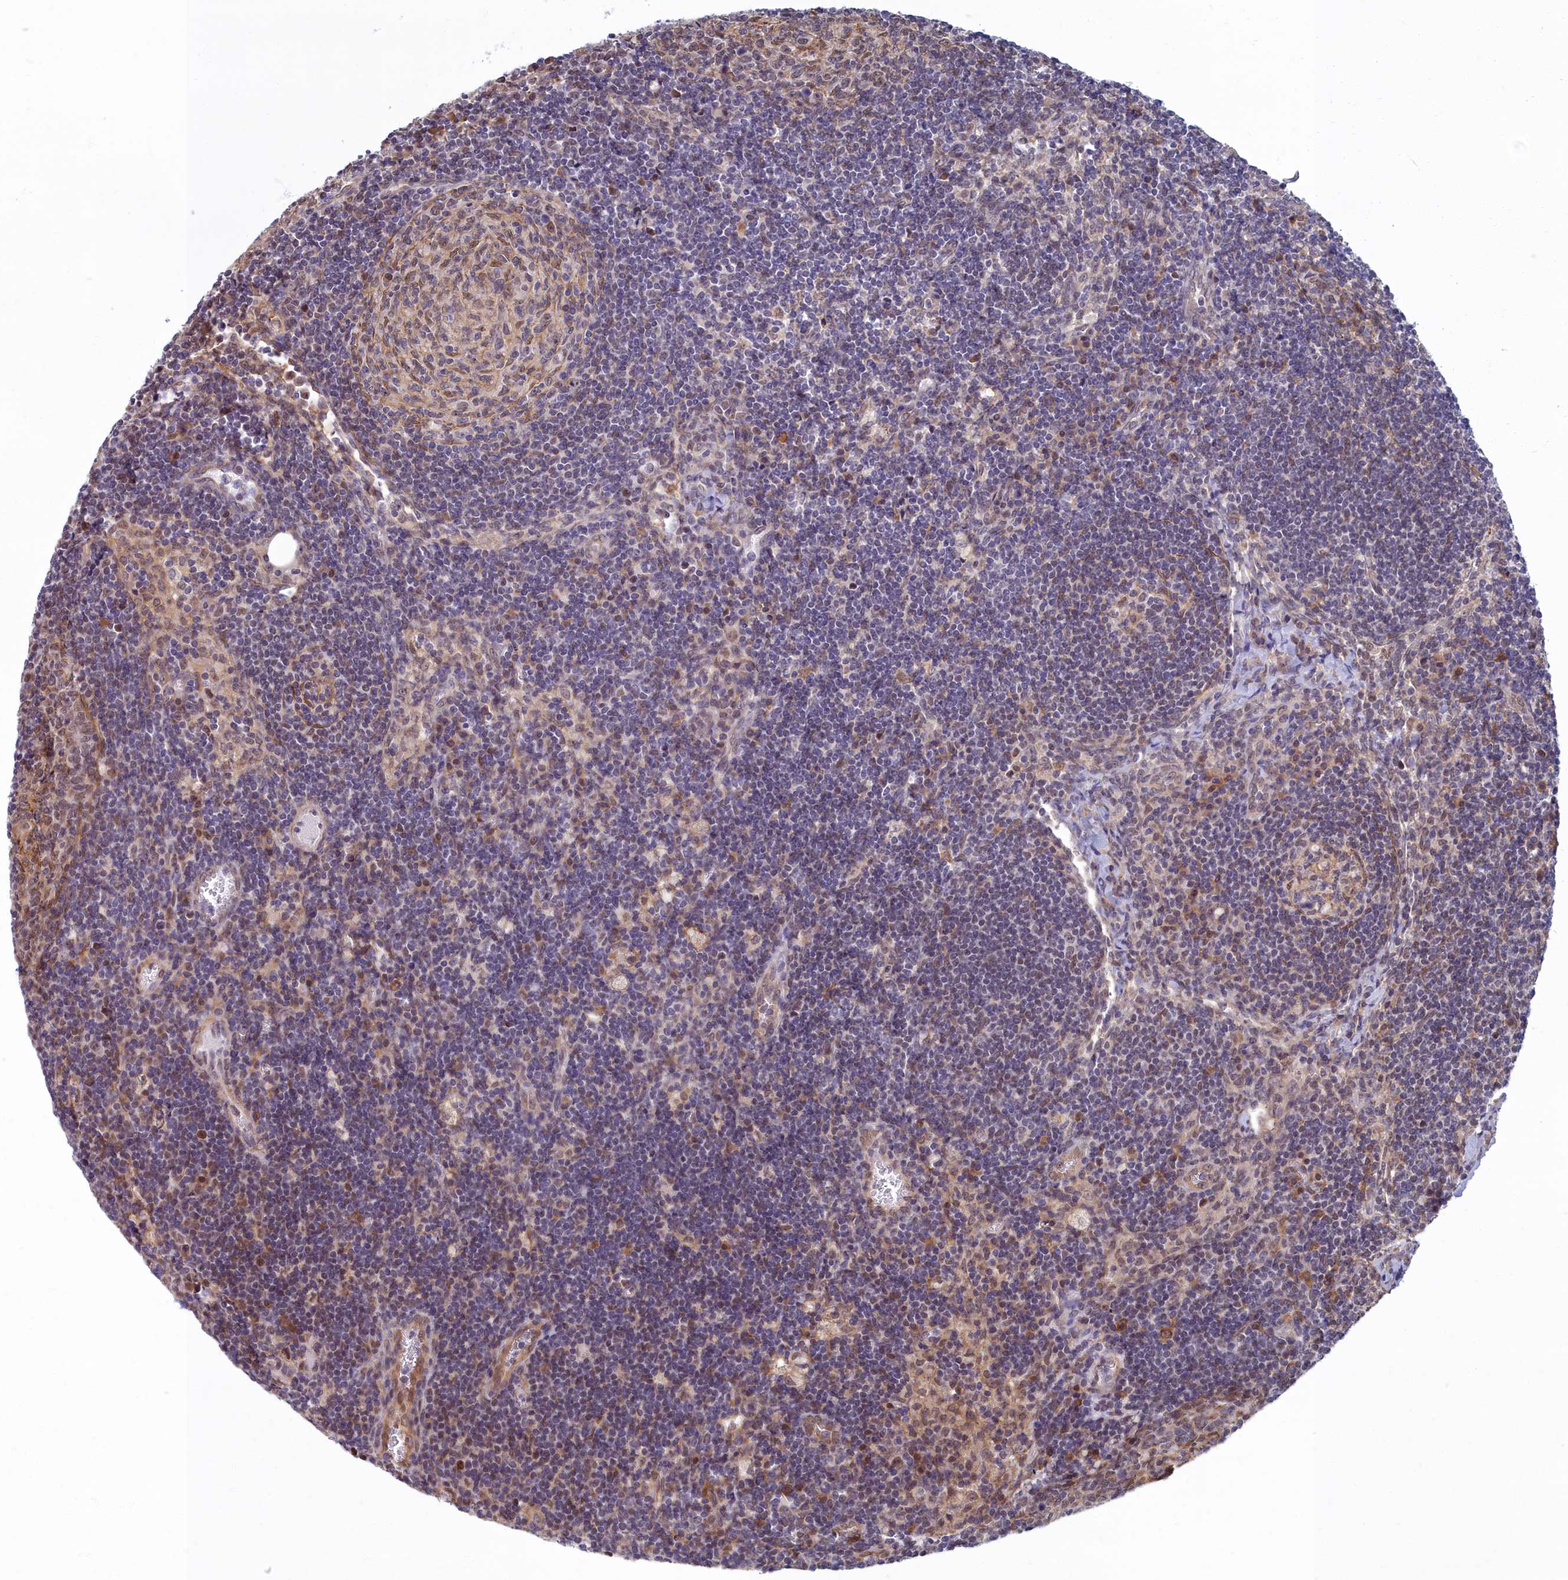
{"staining": {"intensity": "weak", "quantity": "25%-75%", "location": "cytoplasmic/membranous,nuclear"}, "tissue": "lymph node", "cell_type": "Germinal center cells", "image_type": "normal", "snomed": [{"axis": "morphology", "description": "Normal tissue, NOS"}, {"axis": "topography", "description": "Lymph node"}], "caption": "High-magnification brightfield microscopy of benign lymph node stained with DAB (3,3'-diaminobenzidine) (brown) and counterstained with hematoxylin (blue). germinal center cells exhibit weak cytoplasmic/membranous,nuclear expression is appreciated in approximately25%-75% of cells. (DAB IHC with brightfield microscopy, high magnification).", "gene": "MAK16", "patient": {"sex": "female", "age": 73}}